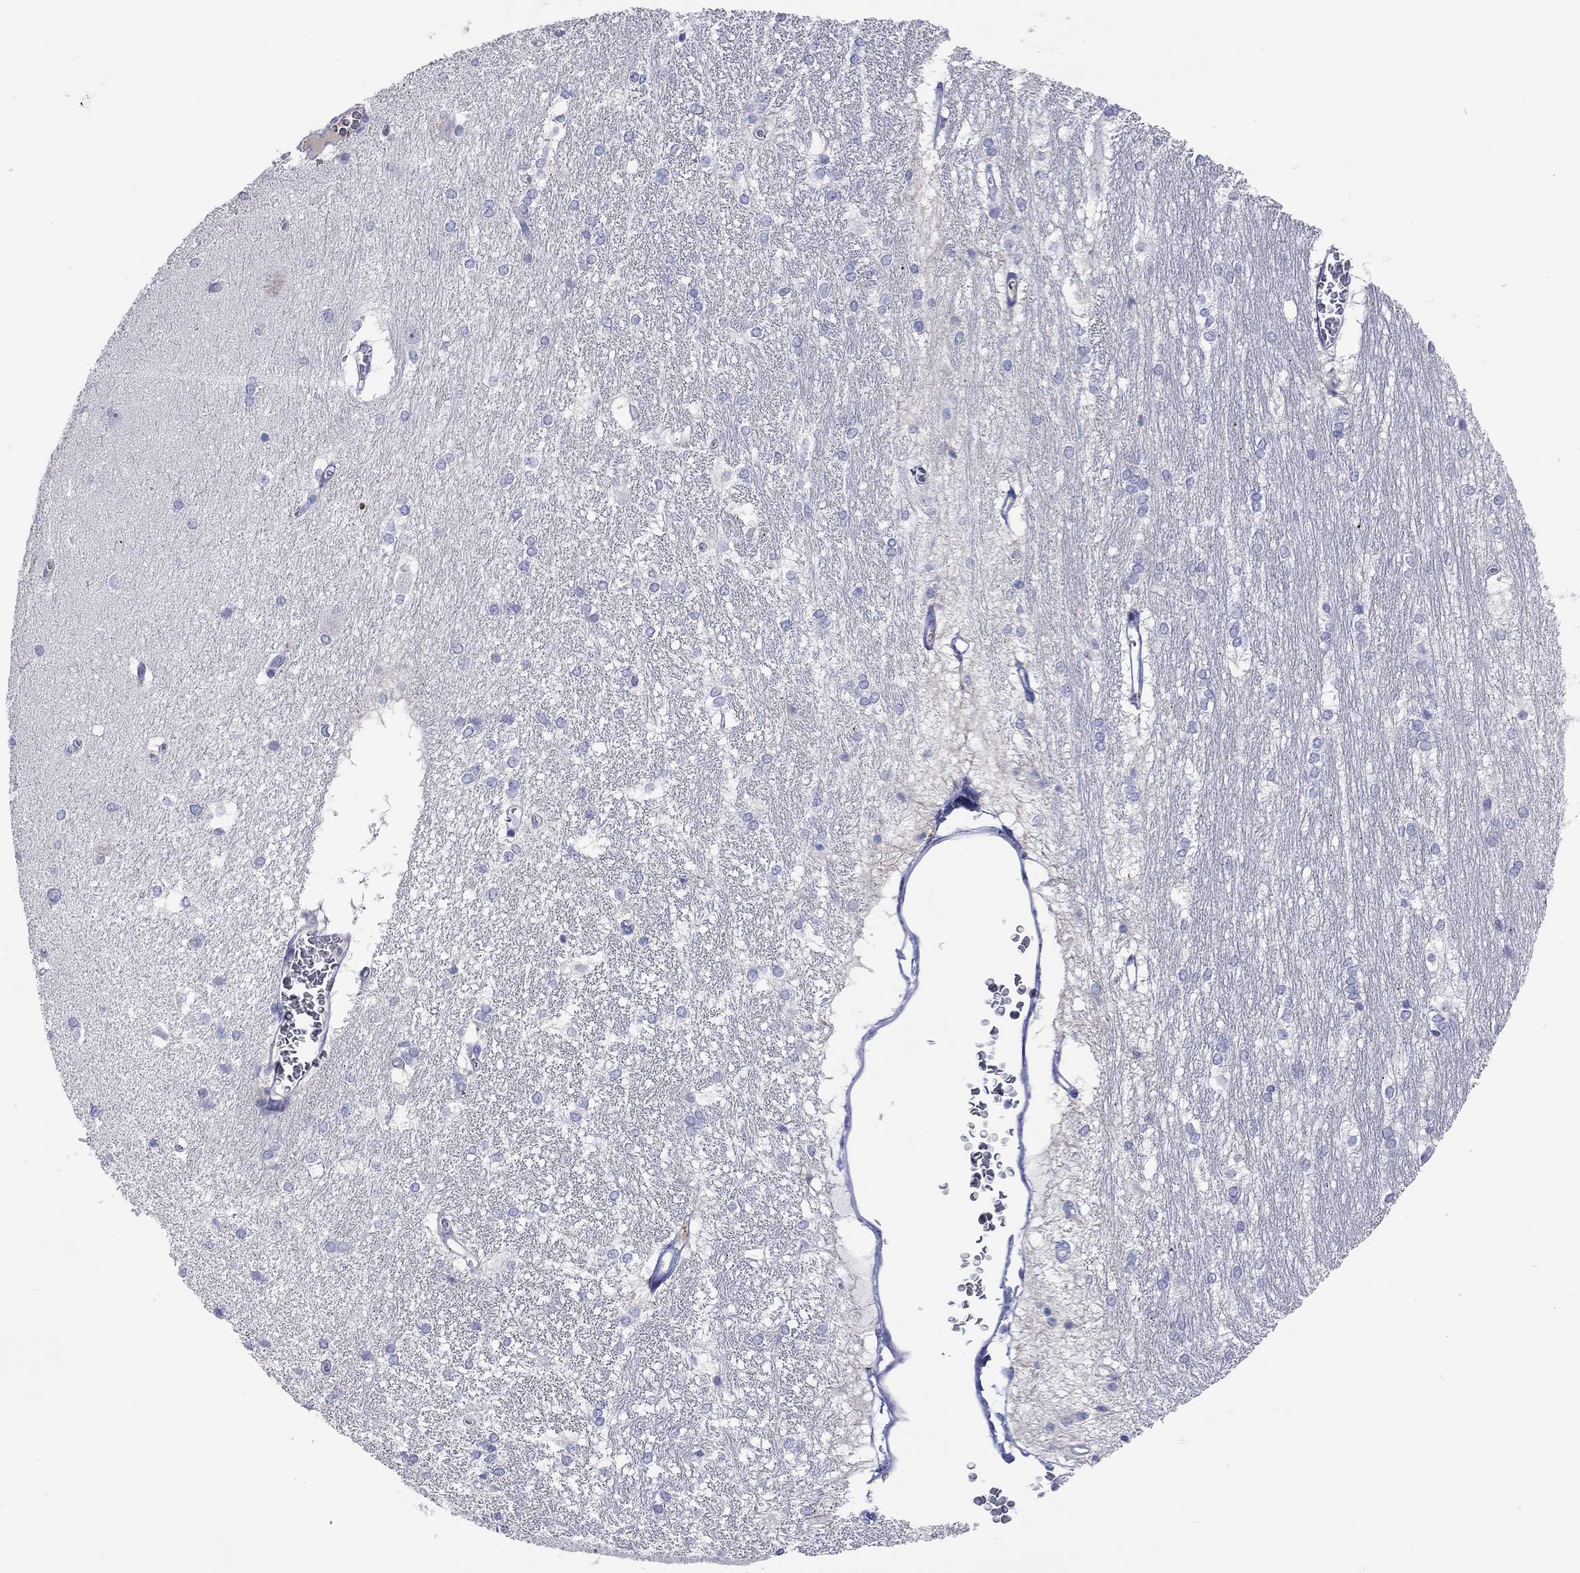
{"staining": {"intensity": "negative", "quantity": "none", "location": "none"}, "tissue": "hippocampus", "cell_type": "Glial cells", "image_type": "normal", "snomed": [{"axis": "morphology", "description": "Normal tissue, NOS"}, {"axis": "topography", "description": "Cerebral cortex"}, {"axis": "topography", "description": "Hippocampus"}], "caption": "This image is of benign hippocampus stained with IHC to label a protein in brown with the nuclei are counter-stained blue. There is no staining in glial cells. The staining was performed using DAB (3,3'-diaminobenzidine) to visualize the protein expression in brown, while the nuclei were stained in blue with hematoxylin (Magnification: 20x).", "gene": "ST7L", "patient": {"sex": "female", "age": 19}}